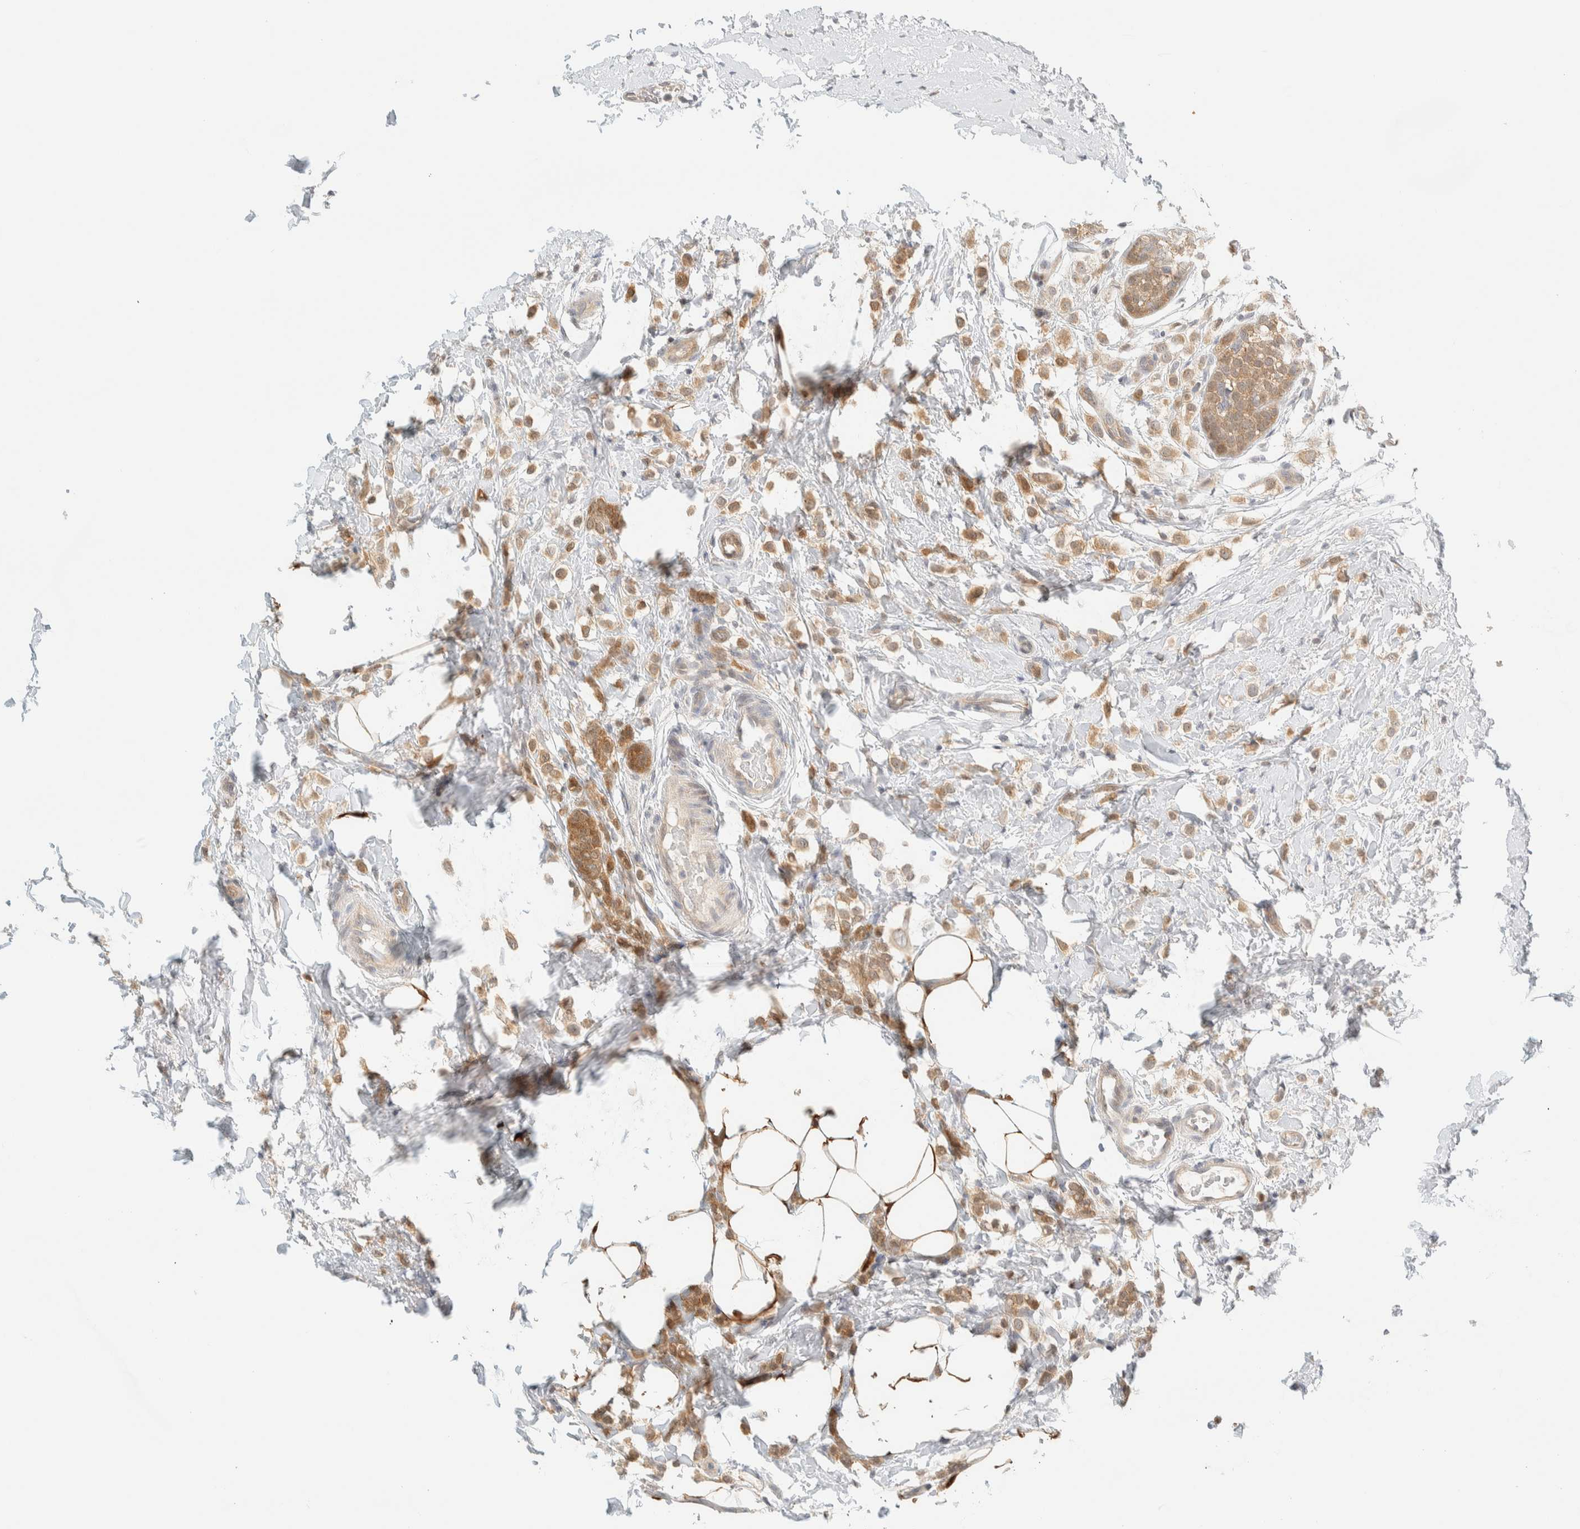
{"staining": {"intensity": "moderate", "quantity": ">75%", "location": "cytoplasmic/membranous"}, "tissue": "breast cancer", "cell_type": "Tumor cells", "image_type": "cancer", "snomed": [{"axis": "morphology", "description": "Lobular carcinoma"}, {"axis": "topography", "description": "Breast"}], "caption": "An image of human breast cancer stained for a protein shows moderate cytoplasmic/membranous brown staining in tumor cells.", "gene": "PCYT2", "patient": {"sex": "female", "age": 50}}